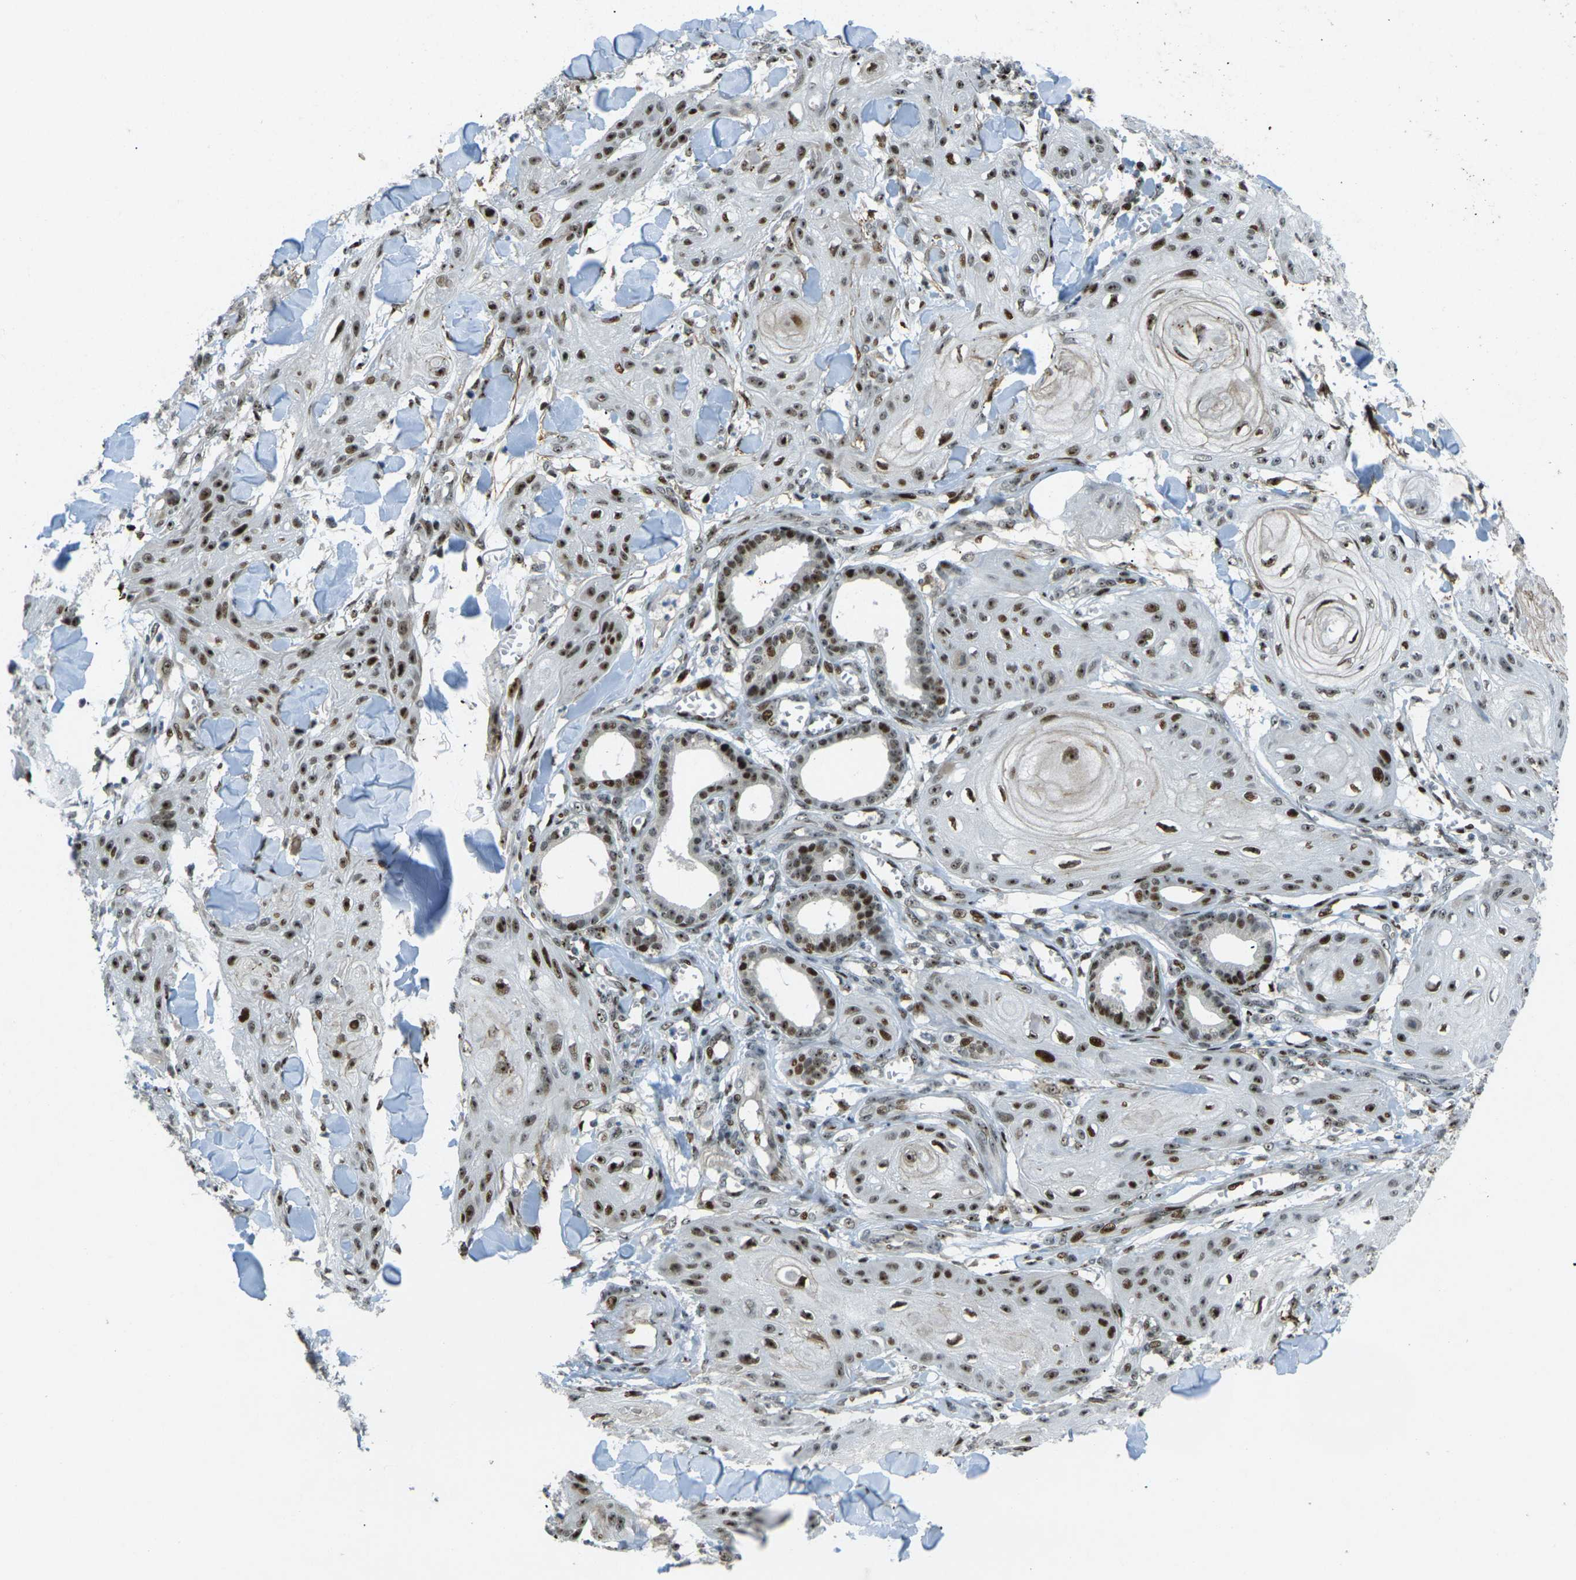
{"staining": {"intensity": "strong", "quantity": ">75%", "location": "nuclear"}, "tissue": "skin cancer", "cell_type": "Tumor cells", "image_type": "cancer", "snomed": [{"axis": "morphology", "description": "Squamous cell carcinoma, NOS"}, {"axis": "topography", "description": "Skin"}], "caption": "Skin squamous cell carcinoma stained with a protein marker exhibits strong staining in tumor cells.", "gene": "UBE2C", "patient": {"sex": "male", "age": 74}}